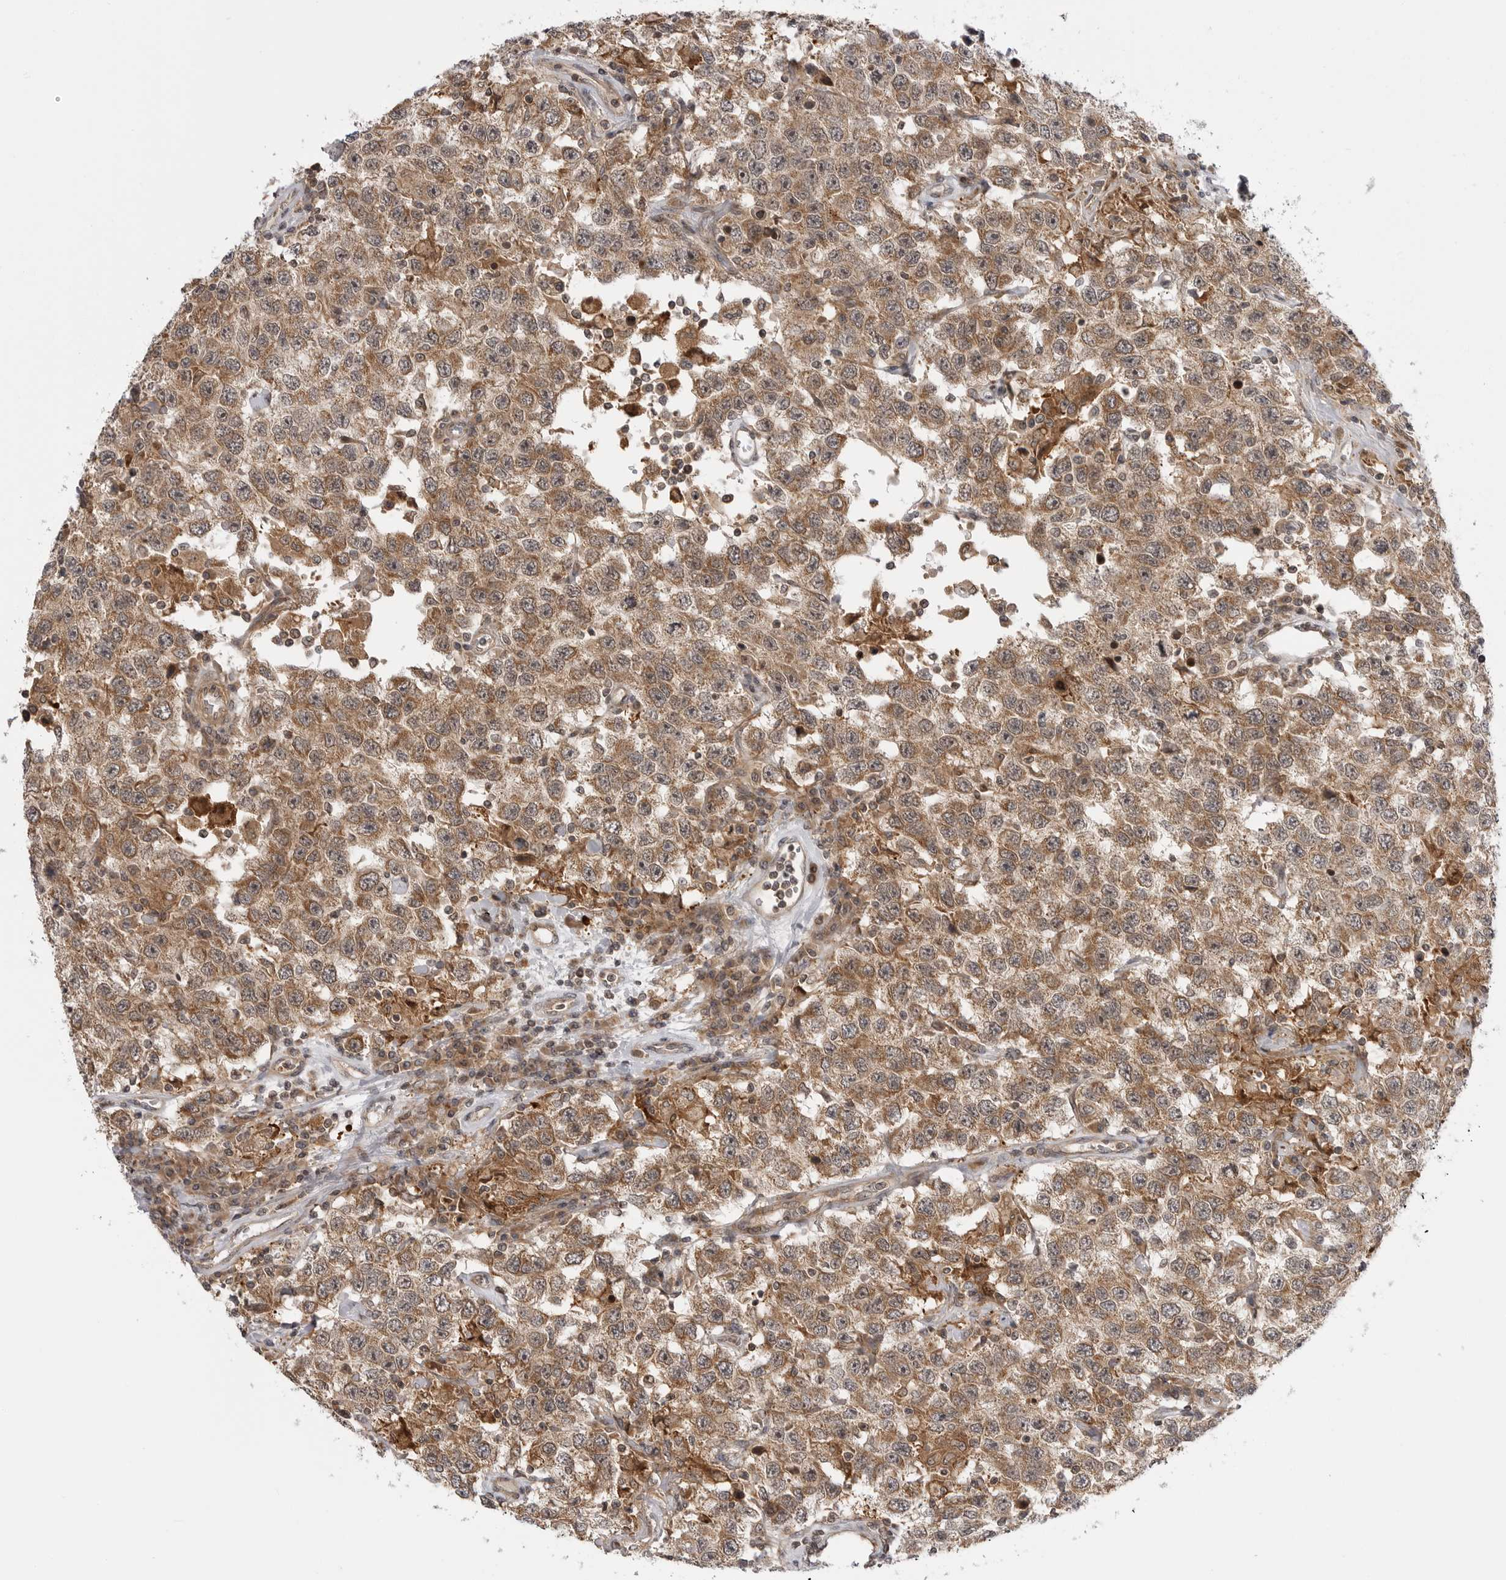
{"staining": {"intensity": "moderate", "quantity": ">75%", "location": "cytoplasmic/membranous"}, "tissue": "testis cancer", "cell_type": "Tumor cells", "image_type": "cancer", "snomed": [{"axis": "morphology", "description": "Seminoma, NOS"}, {"axis": "topography", "description": "Testis"}], "caption": "A high-resolution photomicrograph shows immunohistochemistry (IHC) staining of testis cancer (seminoma), which exhibits moderate cytoplasmic/membranous expression in about >75% of tumor cells. The staining is performed using DAB brown chromogen to label protein expression. The nuclei are counter-stained blue using hematoxylin.", "gene": "LRRC45", "patient": {"sex": "male", "age": 41}}